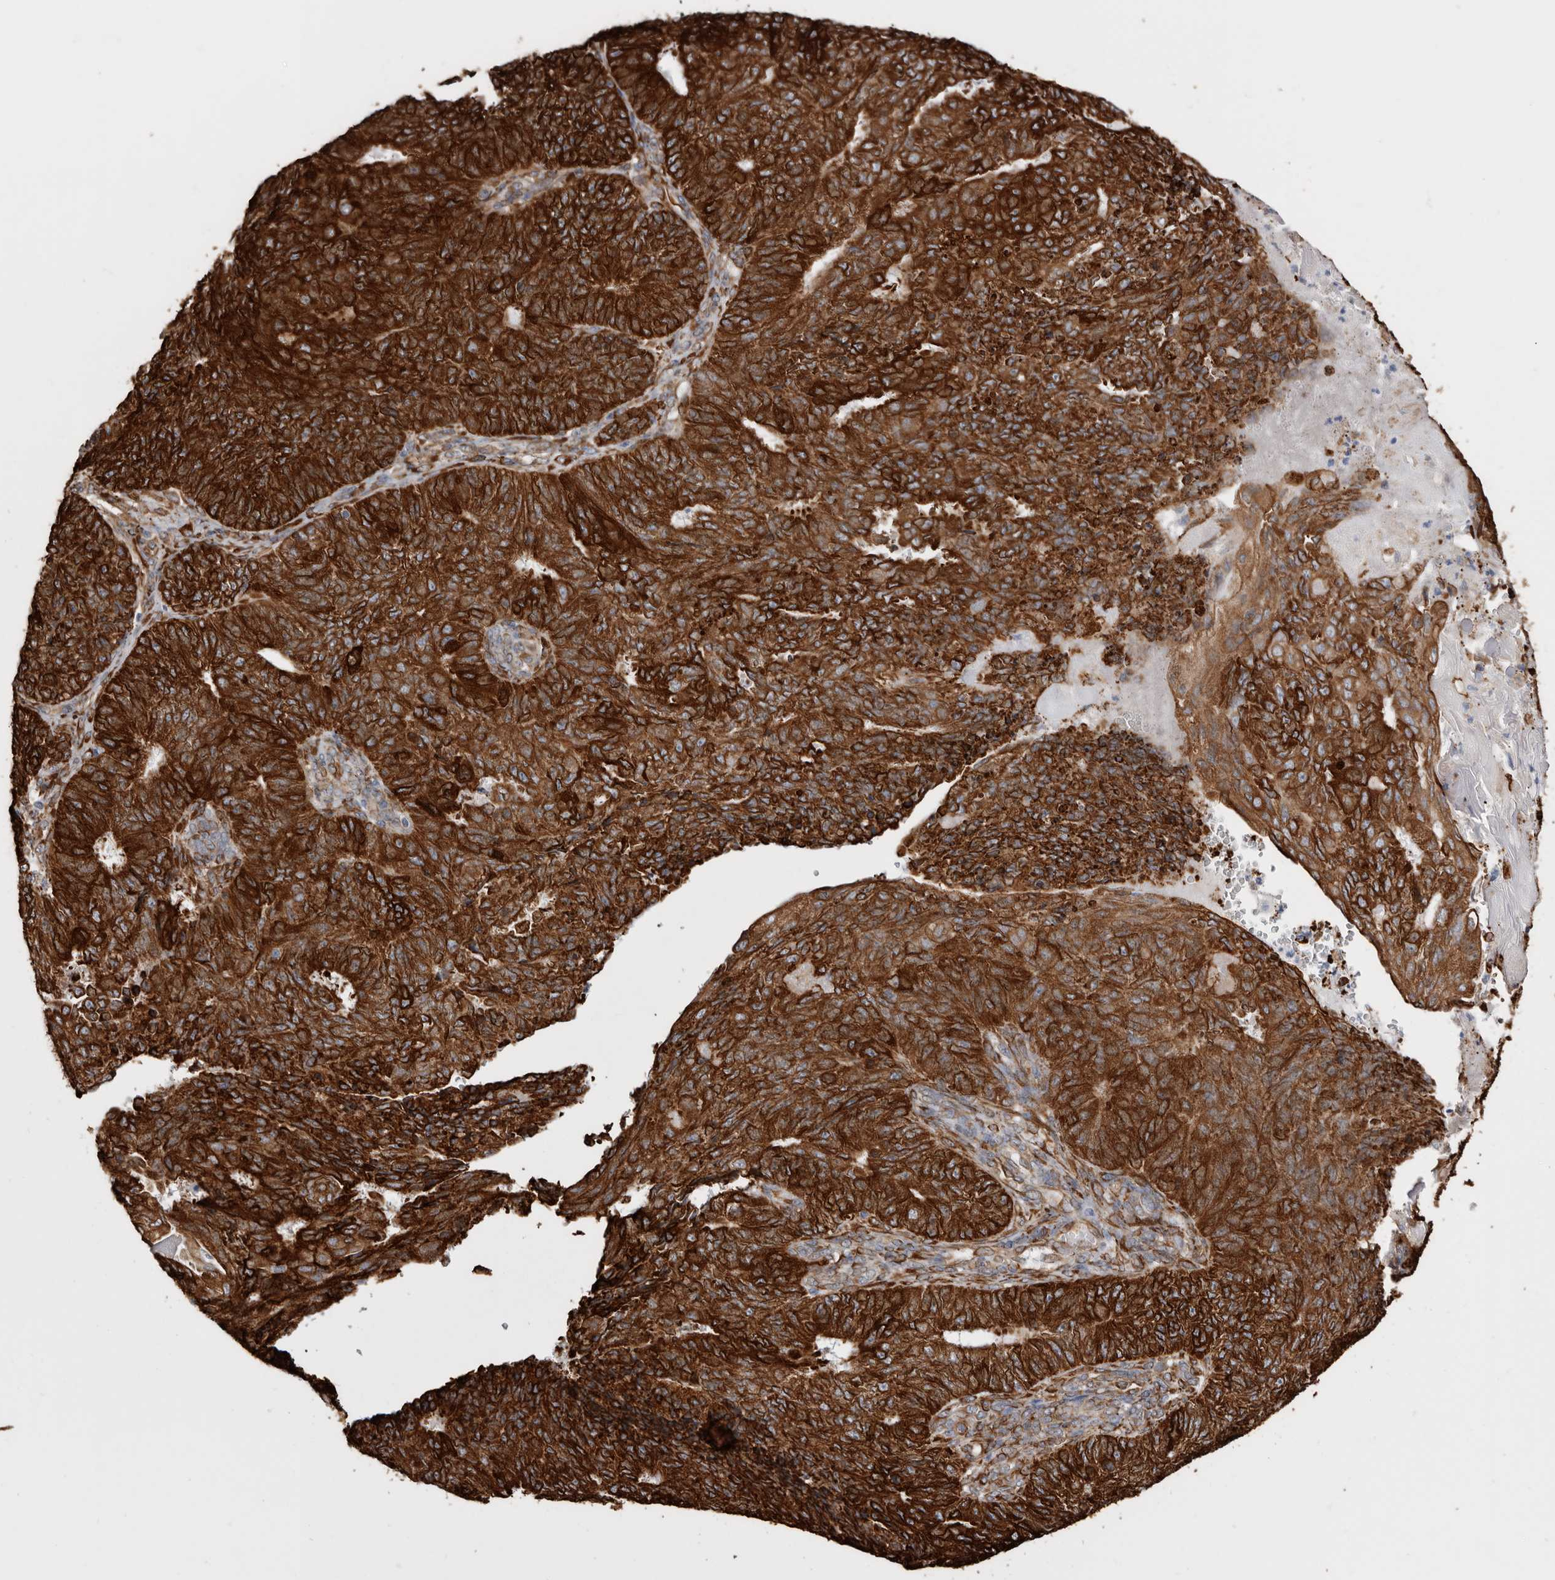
{"staining": {"intensity": "strong", "quantity": ">75%", "location": "cytoplasmic/membranous"}, "tissue": "endometrial cancer", "cell_type": "Tumor cells", "image_type": "cancer", "snomed": [{"axis": "morphology", "description": "Adenocarcinoma, NOS"}, {"axis": "topography", "description": "Endometrium"}], "caption": "A high-resolution histopathology image shows IHC staining of endometrial adenocarcinoma, which exhibits strong cytoplasmic/membranous positivity in about >75% of tumor cells.", "gene": "SEMA3E", "patient": {"sex": "female", "age": 32}}